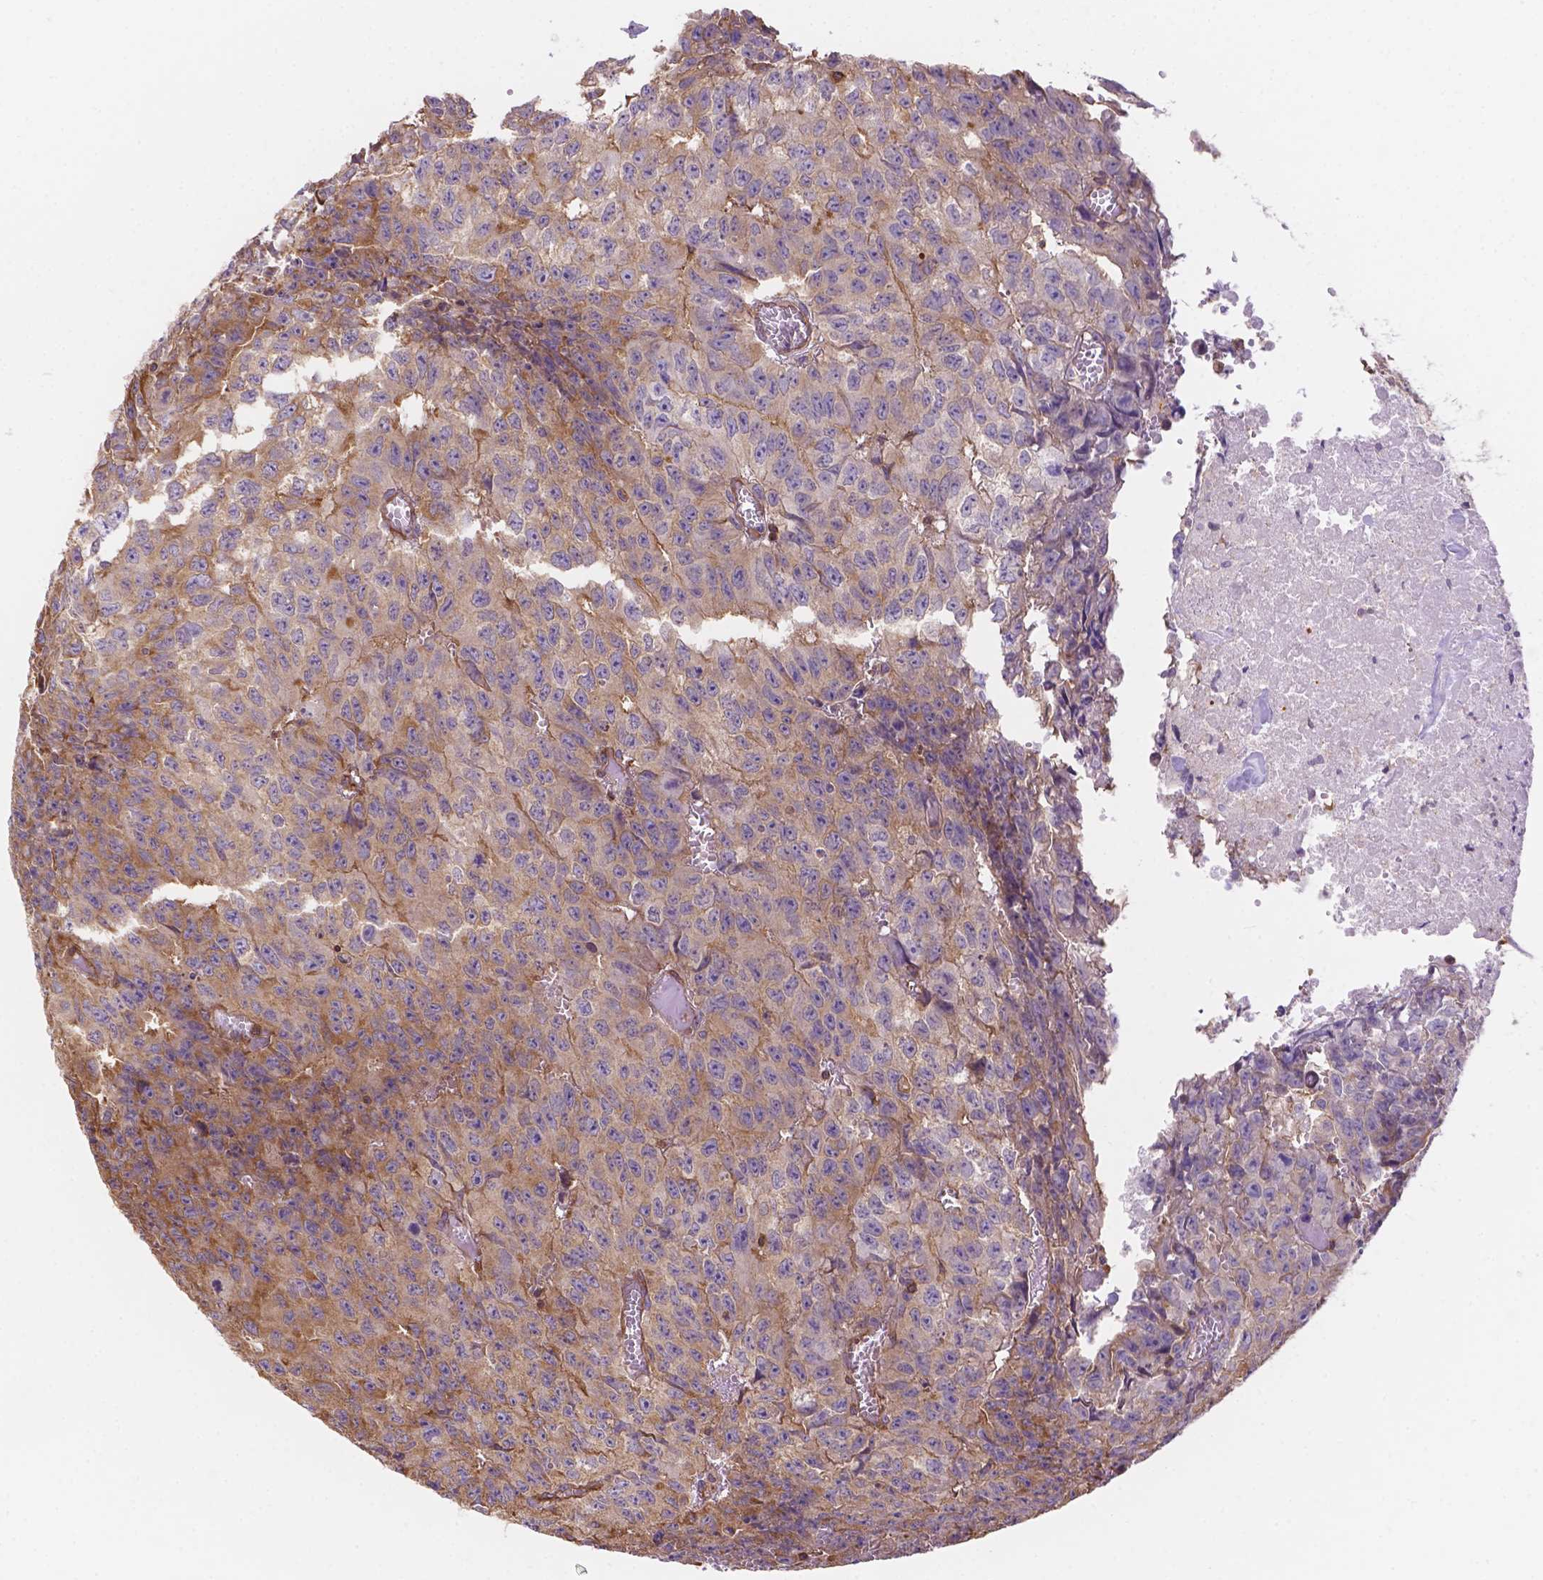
{"staining": {"intensity": "moderate", "quantity": ">75%", "location": "cytoplasmic/membranous"}, "tissue": "testis cancer", "cell_type": "Tumor cells", "image_type": "cancer", "snomed": [{"axis": "morphology", "description": "Carcinoma, Embryonal, NOS"}, {"axis": "morphology", "description": "Teratoma, malignant, NOS"}, {"axis": "topography", "description": "Testis"}], "caption": "Embryonal carcinoma (testis) stained for a protein demonstrates moderate cytoplasmic/membranous positivity in tumor cells.", "gene": "DMWD", "patient": {"sex": "male", "age": 24}}